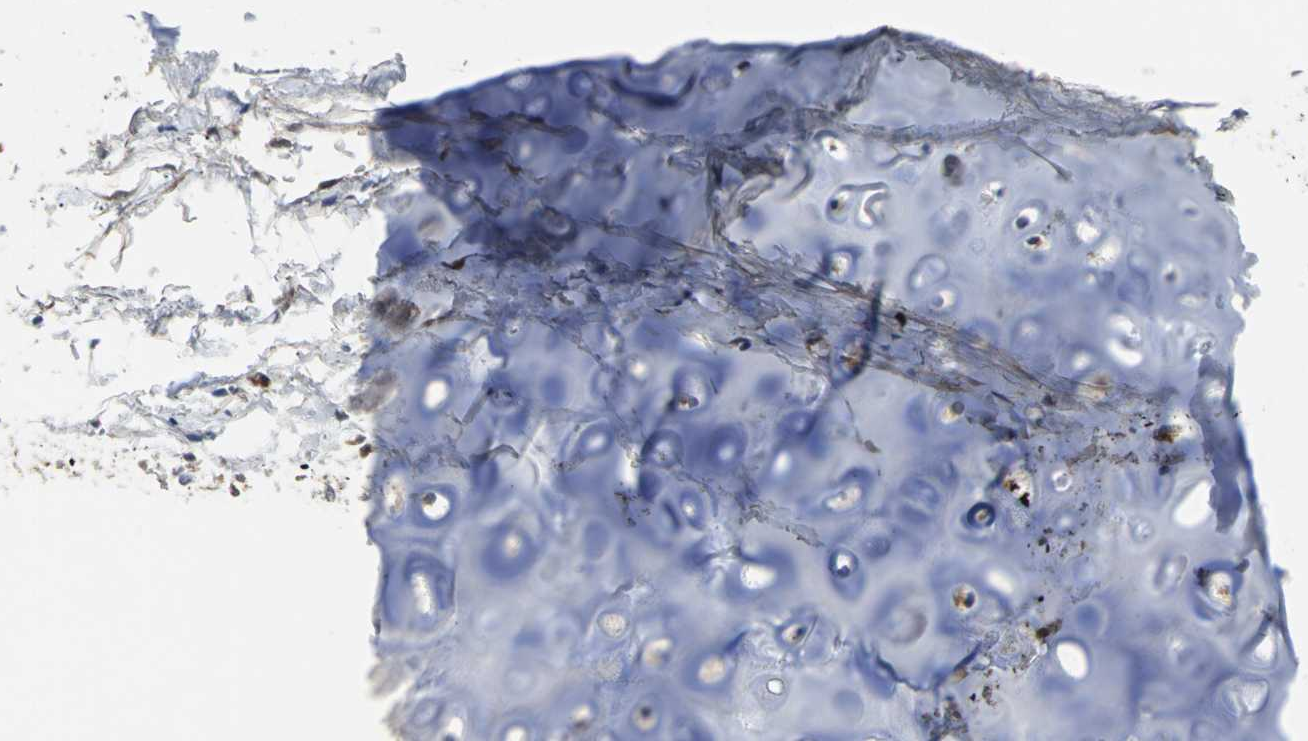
{"staining": {"intensity": "weak", "quantity": ">75%", "location": "cytoplasmic/membranous"}, "tissue": "adipose tissue", "cell_type": "Adipocytes", "image_type": "normal", "snomed": [{"axis": "morphology", "description": "Normal tissue, NOS"}, {"axis": "topography", "description": "Cartilage tissue"}, {"axis": "topography", "description": "Bronchus"}], "caption": "Brown immunohistochemical staining in benign adipose tissue exhibits weak cytoplasmic/membranous positivity in about >75% of adipocytes.", "gene": "ENSG00000285130", "patient": {"sex": "female", "age": 73}}